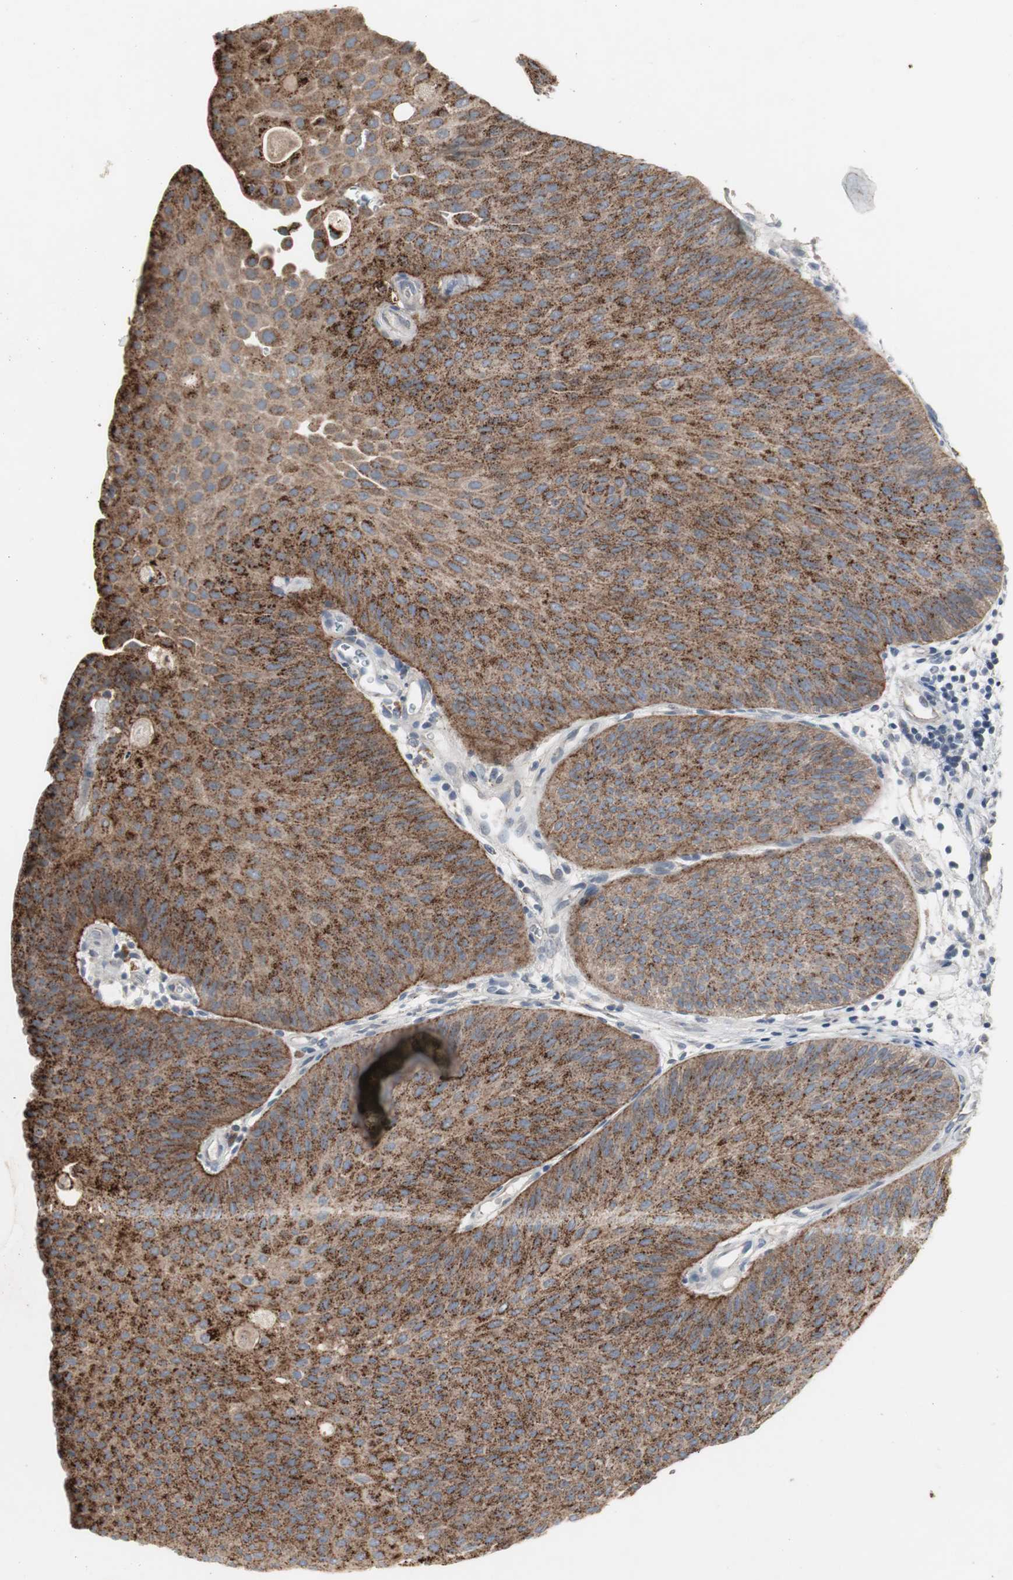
{"staining": {"intensity": "strong", "quantity": ">75%", "location": "cytoplasmic/membranous"}, "tissue": "urothelial cancer", "cell_type": "Tumor cells", "image_type": "cancer", "snomed": [{"axis": "morphology", "description": "Urothelial carcinoma, Low grade"}, {"axis": "topography", "description": "Urinary bladder"}], "caption": "Human low-grade urothelial carcinoma stained with a brown dye reveals strong cytoplasmic/membranous positive staining in about >75% of tumor cells.", "gene": "GBA1", "patient": {"sex": "female", "age": 60}}